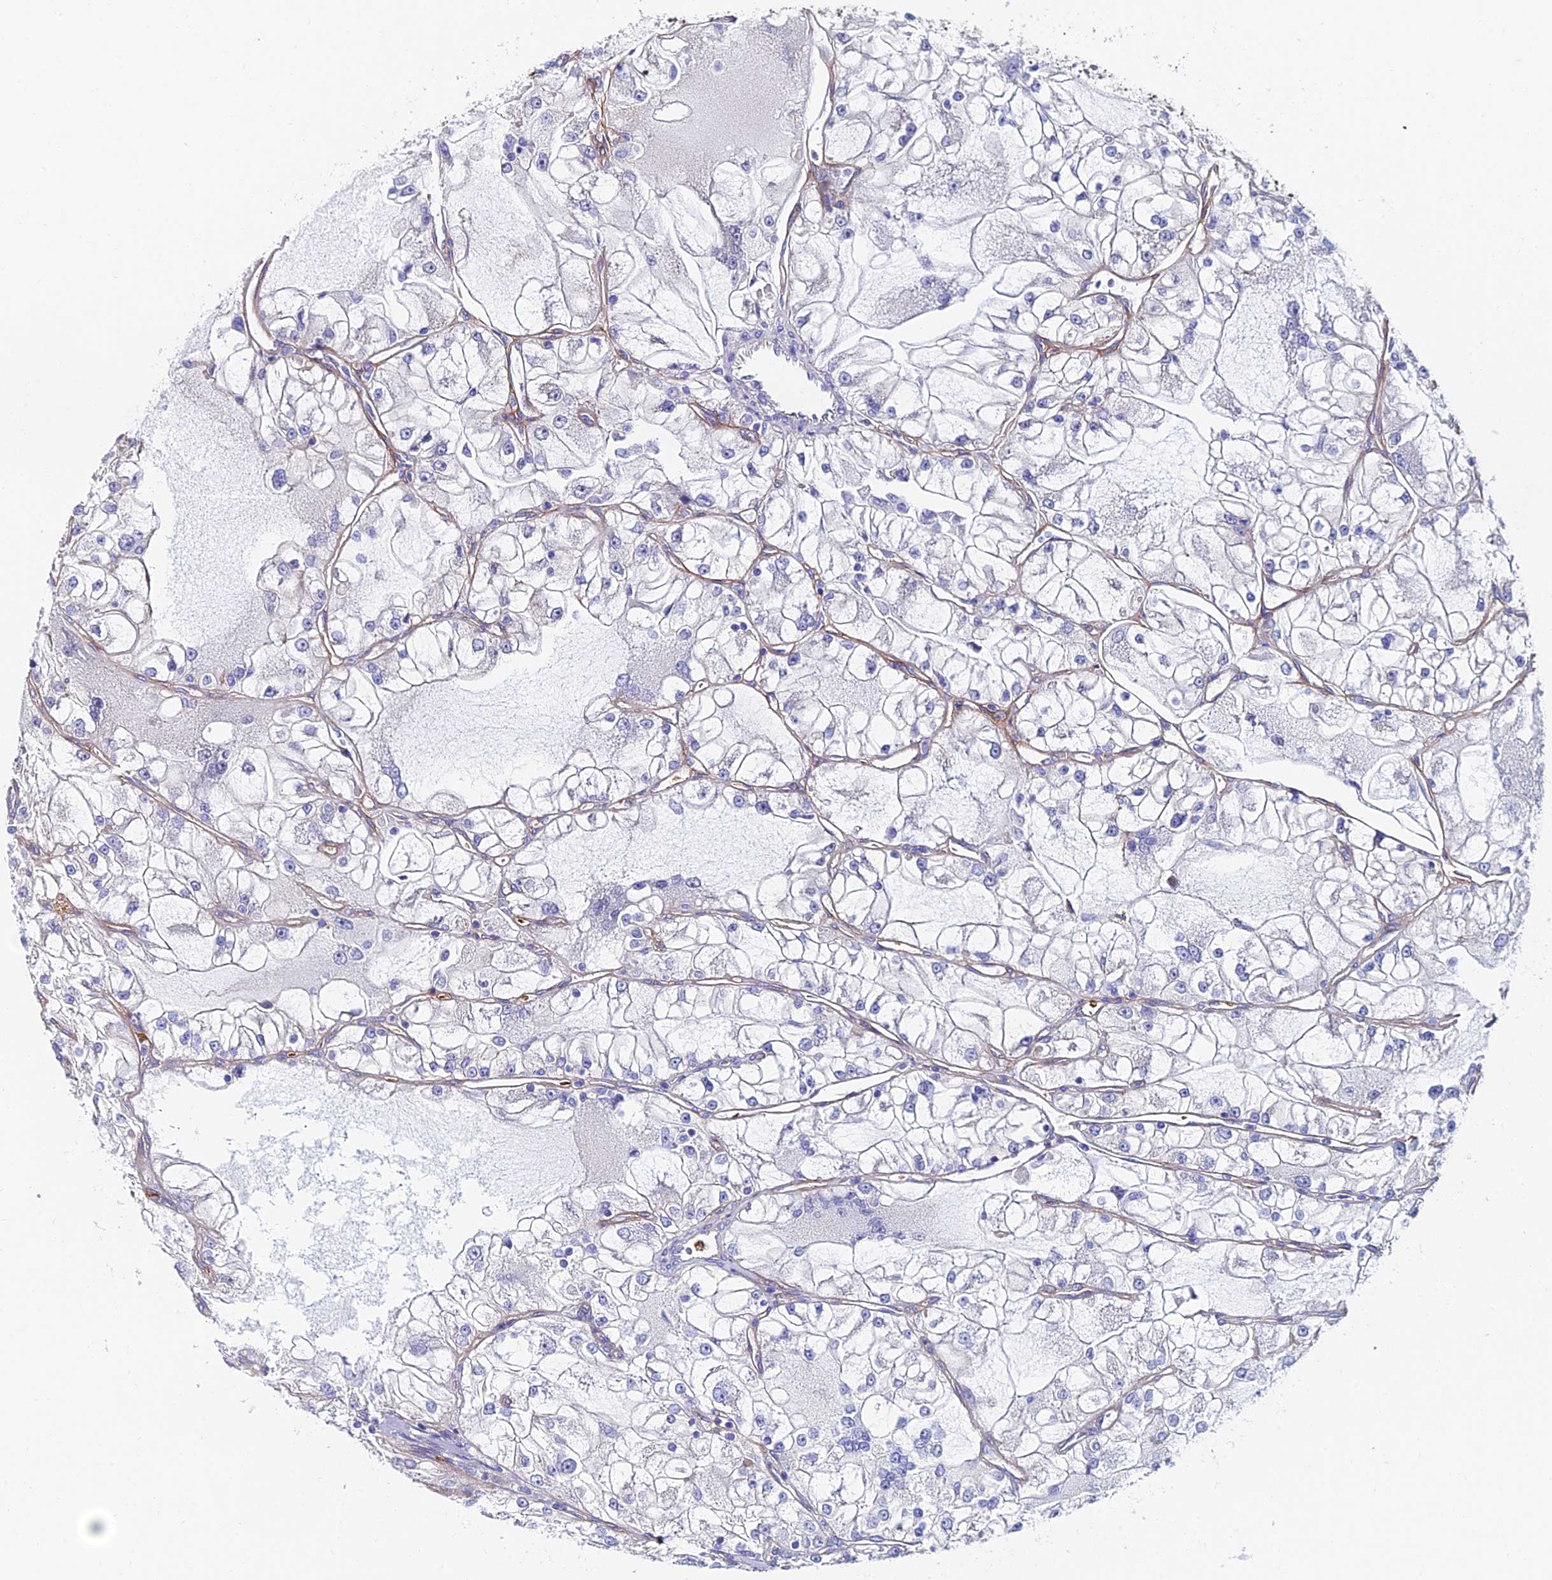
{"staining": {"intensity": "negative", "quantity": "none", "location": "none"}, "tissue": "renal cancer", "cell_type": "Tumor cells", "image_type": "cancer", "snomed": [{"axis": "morphology", "description": "Adenocarcinoma, NOS"}, {"axis": "topography", "description": "Kidney"}], "caption": "The micrograph displays no significant positivity in tumor cells of adenocarcinoma (renal).", "gene": "ADGRF3", "patient": {"sex": "female", "age": 72}}